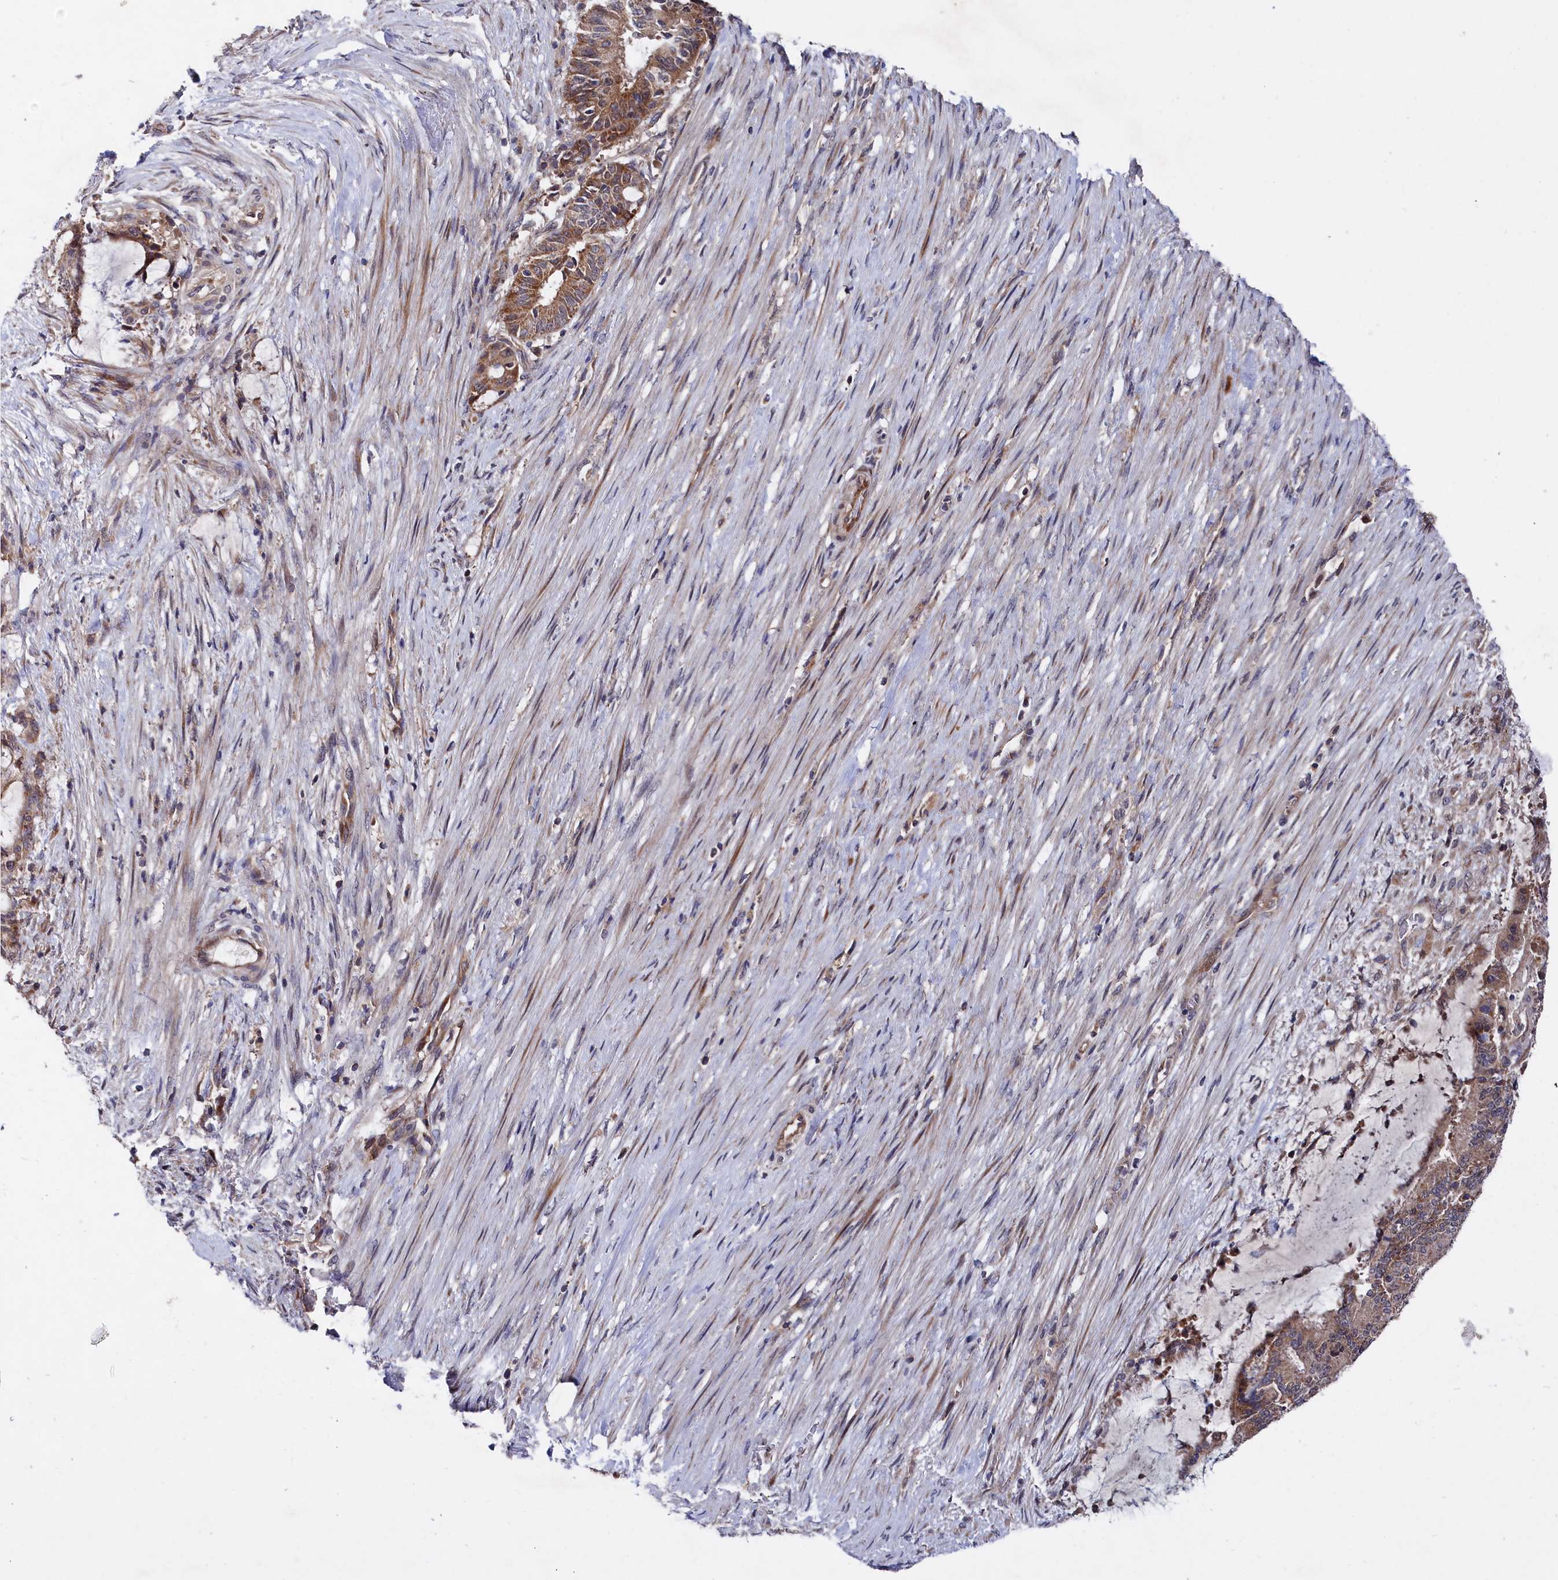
{"staining": {"intensity": "moderate", "quantity": ">75%", "location": "cytoplasmic/membranous"}, "tissue": "liver cancer", "cell_type": "Tumor cells", "image_type": "cancer", "snomed": [{"axis": "morphology", "description": "Normal tissue, NOS"}, {"axis": "morphology", "description": "Cholangiocarcinoma"}, {"axis": "topography", "description": "Liver"}, {"axis": "topography", "description": "Peripheral nerve tissue"}], "caption": "High-power microscopy captured an immunohistochemistry histopathology image of liver cholangiocarcinoma, revealing moderate cytoplasmic/membranous staining in about >75% of tumor cells.", "gene": "SUPV3L1", "patient": {"sex": "female", "age": 73}}